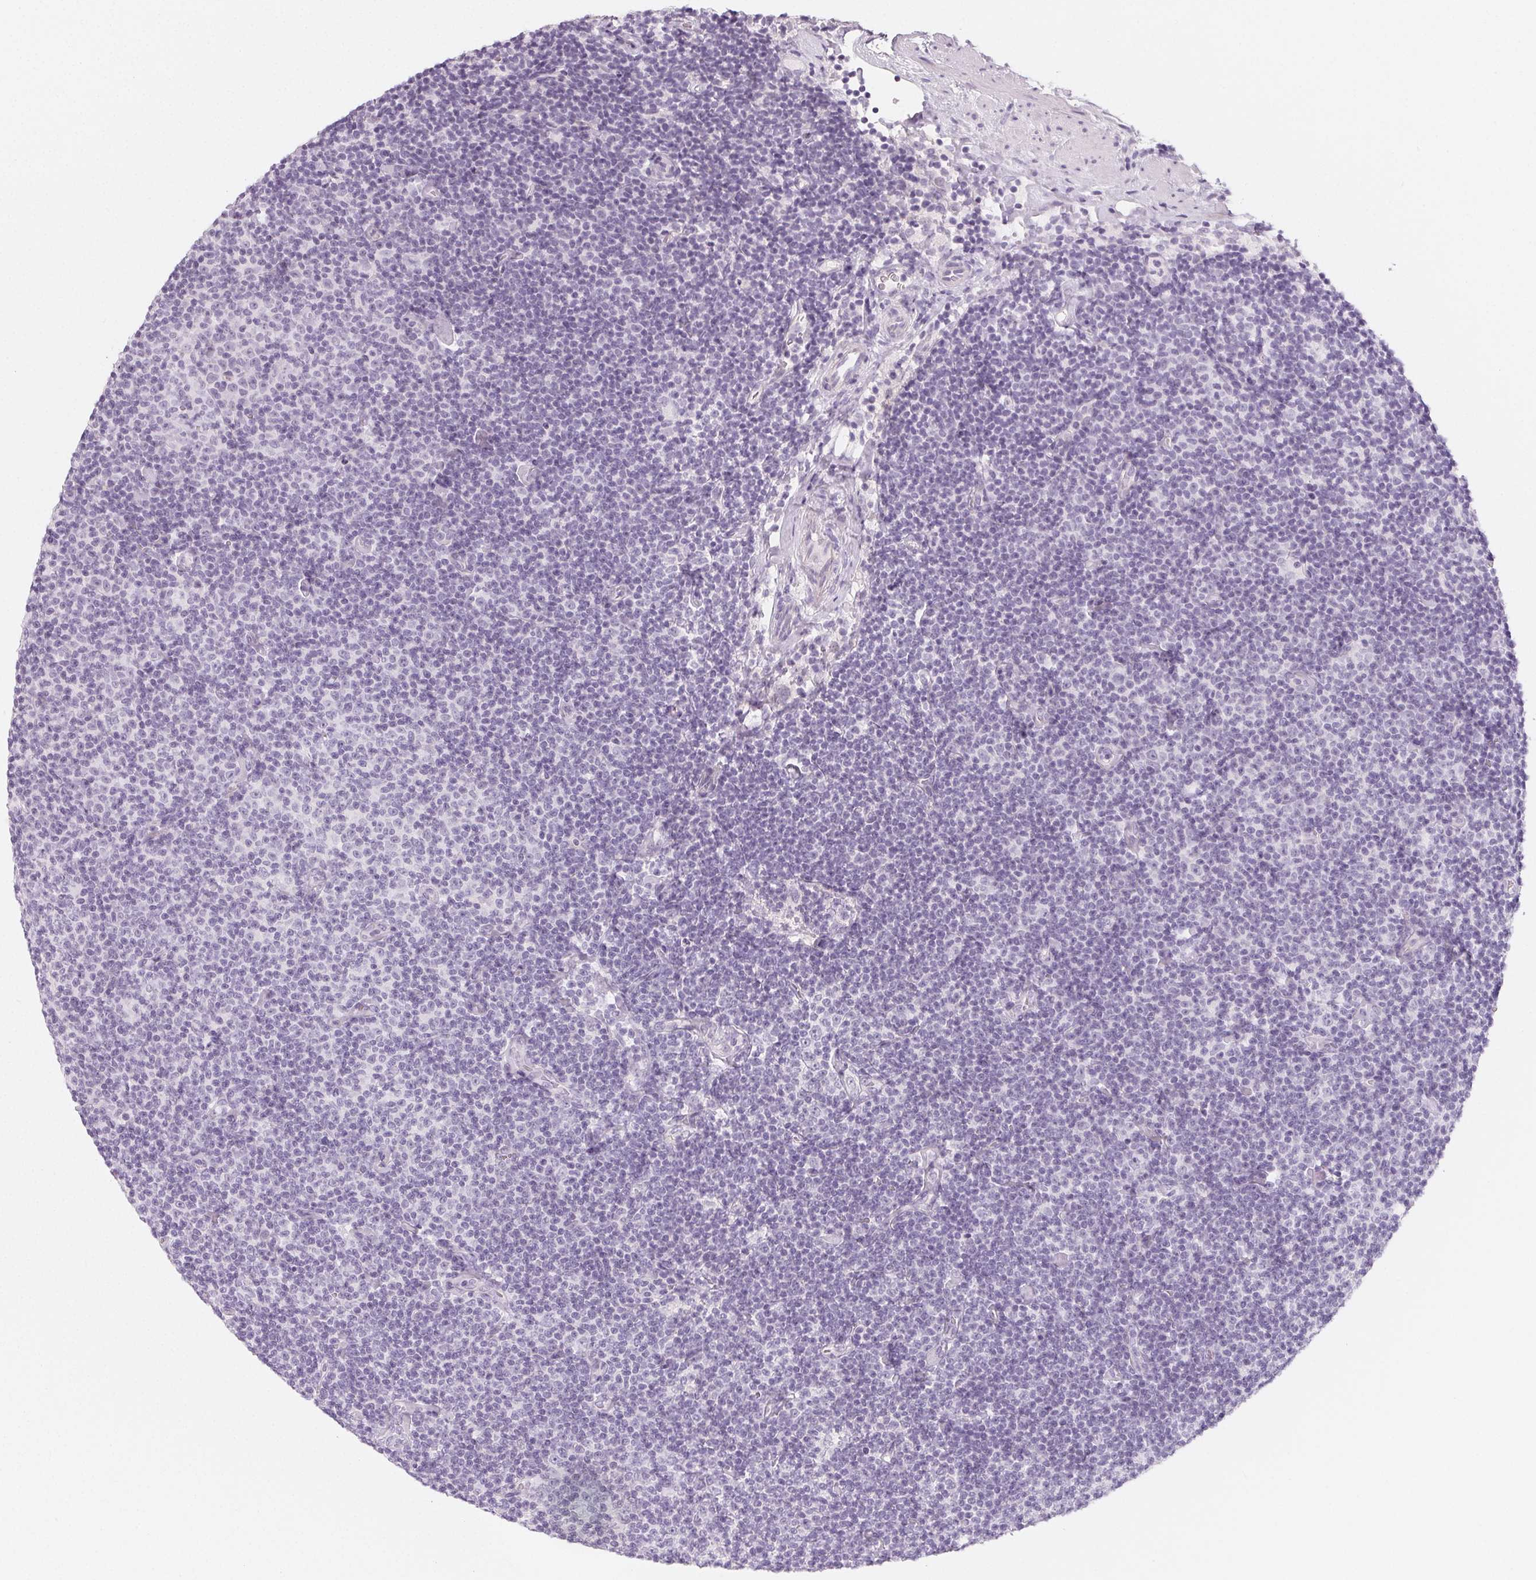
{"staining": {"intensity": "negative", "quantity": "none", "location": "none"}, "tissue": "lymphoma", "cell_type": "Tumor cells", "image_type": "cancer", "snomed": [{"axis": "morphology", "description": "Malignant lymphoma, non-Hodgkin's type, Low grade"}, {"axis": "topography", "description": "Lymph node"}], "caption": "Protein analysis of lymphoma displays no significant positivity in tumor cells.", "gene": "SH3GL2", "patient": {"sex": "male", "age": 81}}